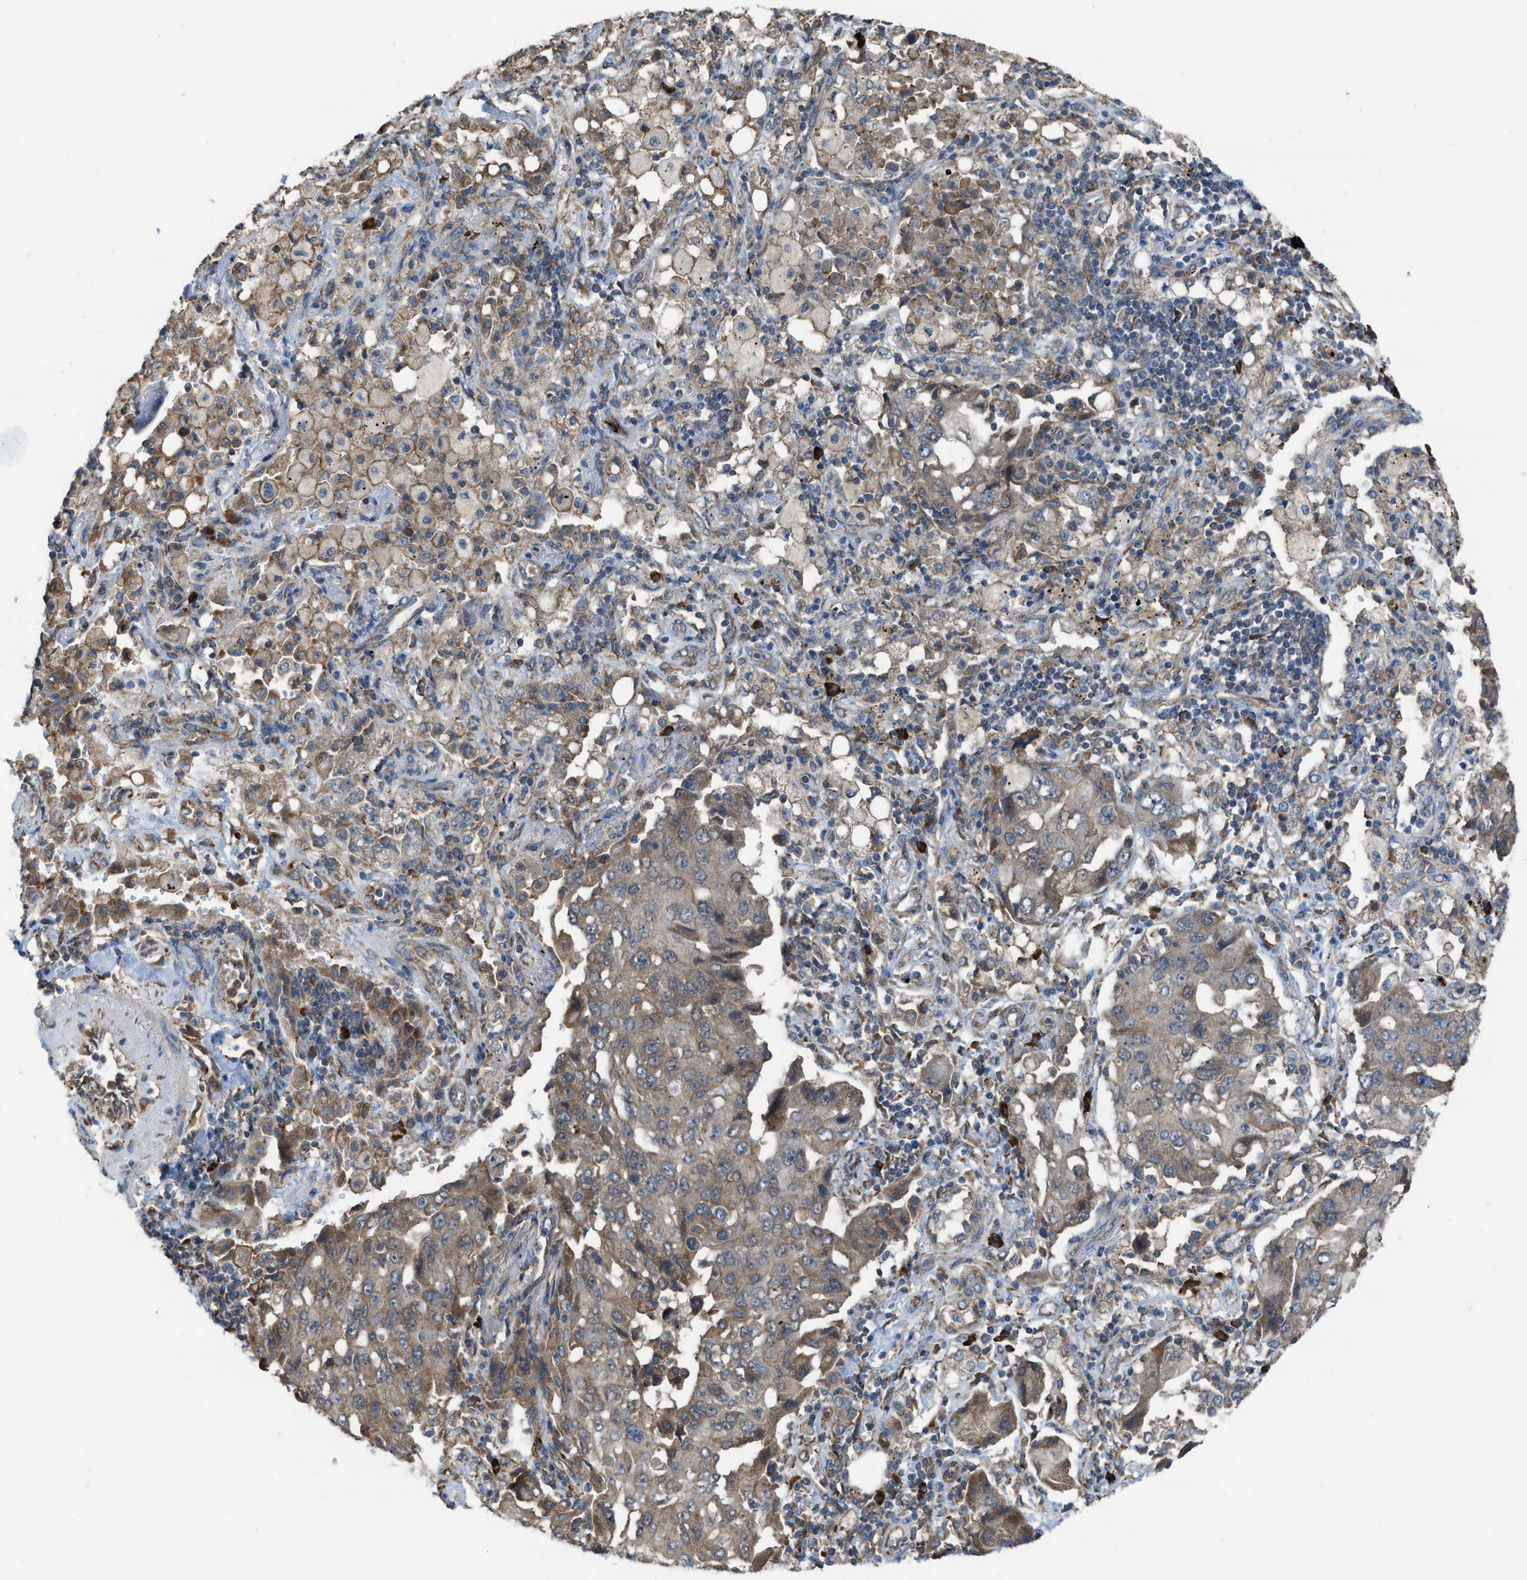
{"staining": {"intensity": "moderate", "quantity": ">75%", "location": "cytoplasmic/membranous"}, "tissue": "lung cancer", "cell_type": "Tumor cells", "image_type": "cancer", "snomed": [{"axis": "morphology", "description": "Adenocarcinoma, NOS"}, {"axis": "topography", "description": "Lung"}], "caption": "Immunohistochemical staining of lung cancer exhibits moderate cytoplasmic/membranous protein staining in about >75% of tumor cells.", "gene": "PLAA", "patient": {"sex": "female", "age": 65}}